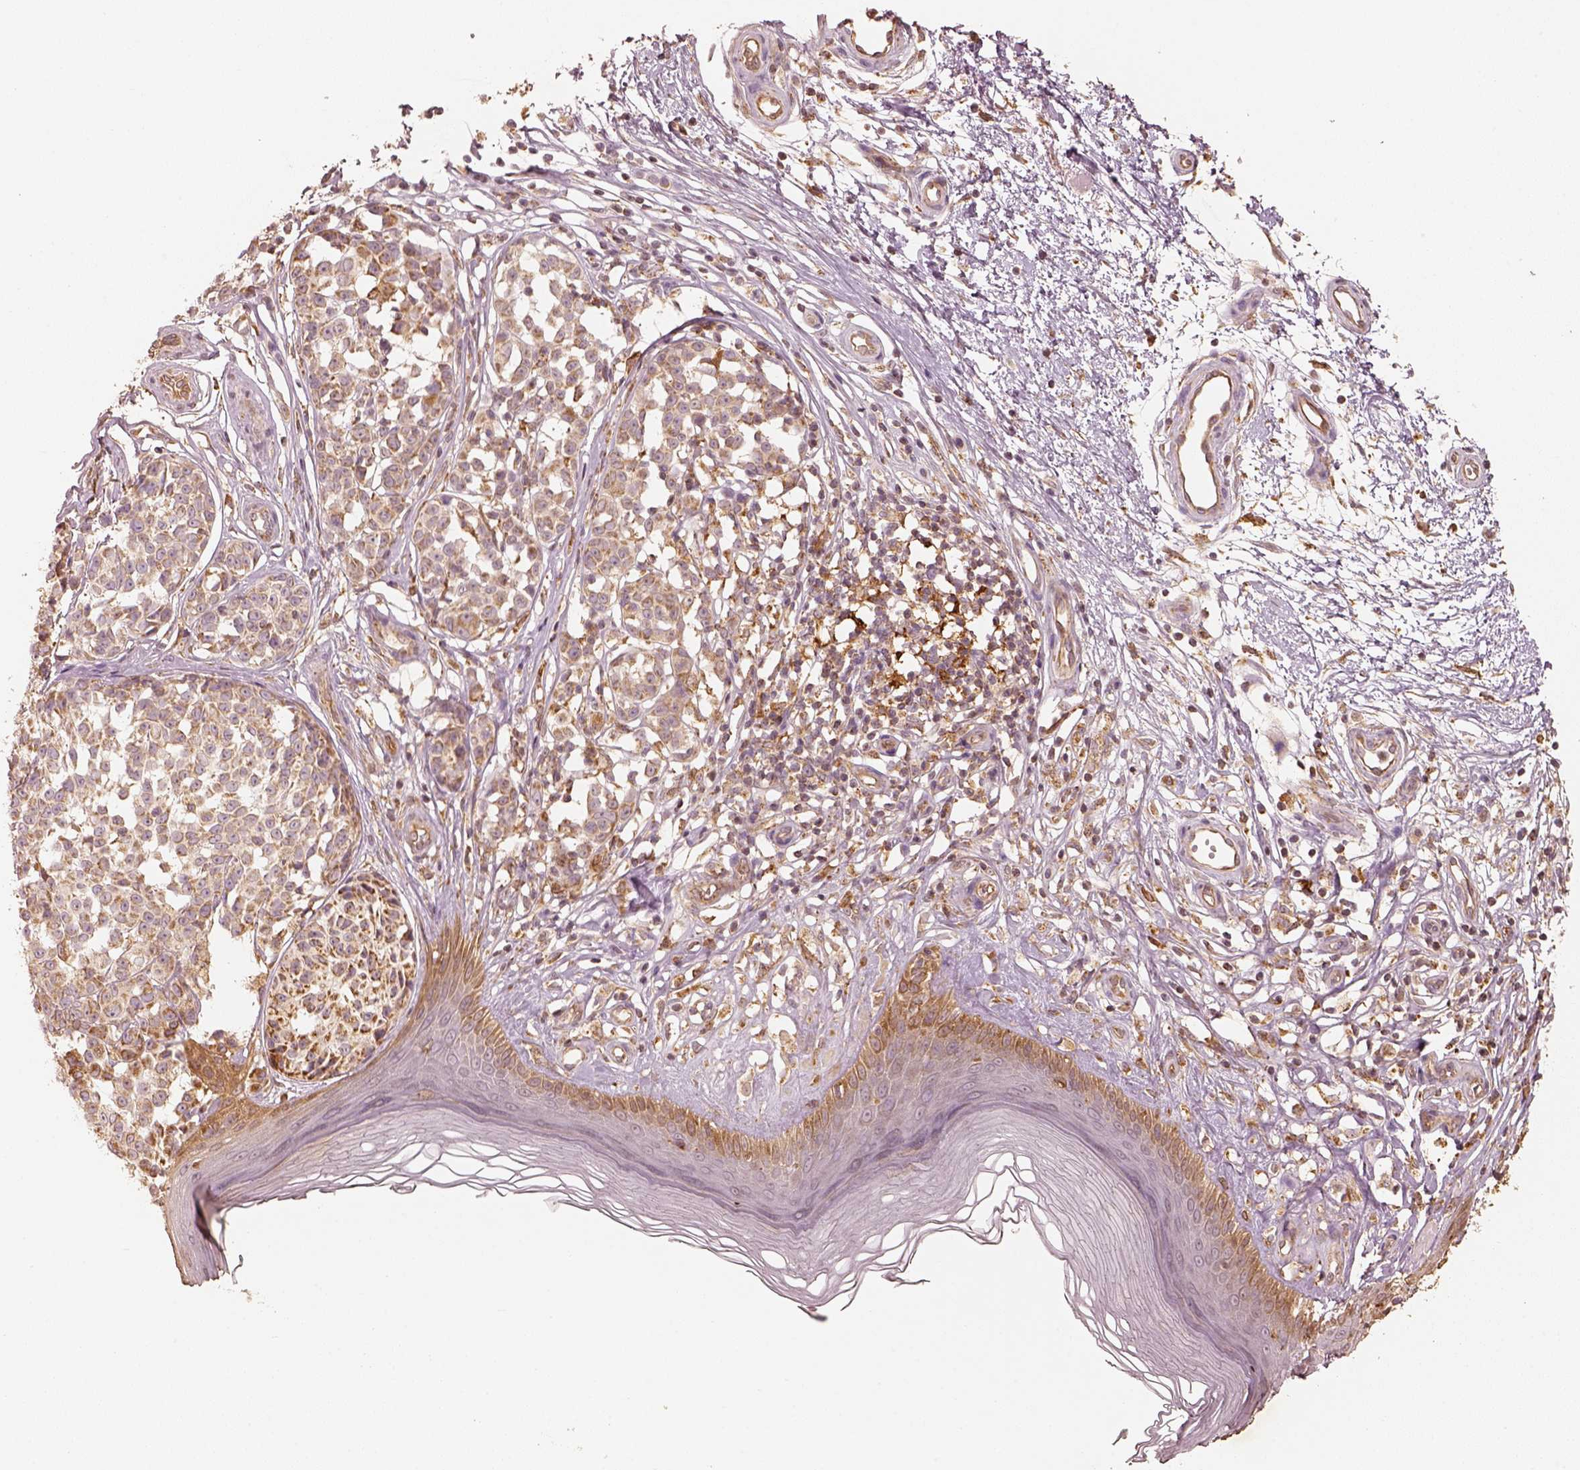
{"staining": {"intensity": "moderate", "quantity": ">75%", "location": "cytoplasmic/membranous"}, "tissue": "melanoma", "cell_type": "Tumor cells", "image_type": "cancer", "snomed": [{"axis": "morphology", "description": "Malignant melanoma, NOS"}, {"axis": "topography", "description": "Skin"}], "caption": "The image exhibits staining of malignant melanoma, revealing moderate cytoplasmic/membranous protein expression (brown color) within tumor cells.", "gene": "FSCN1", "patient": {"sex": "female", "age": 90}}